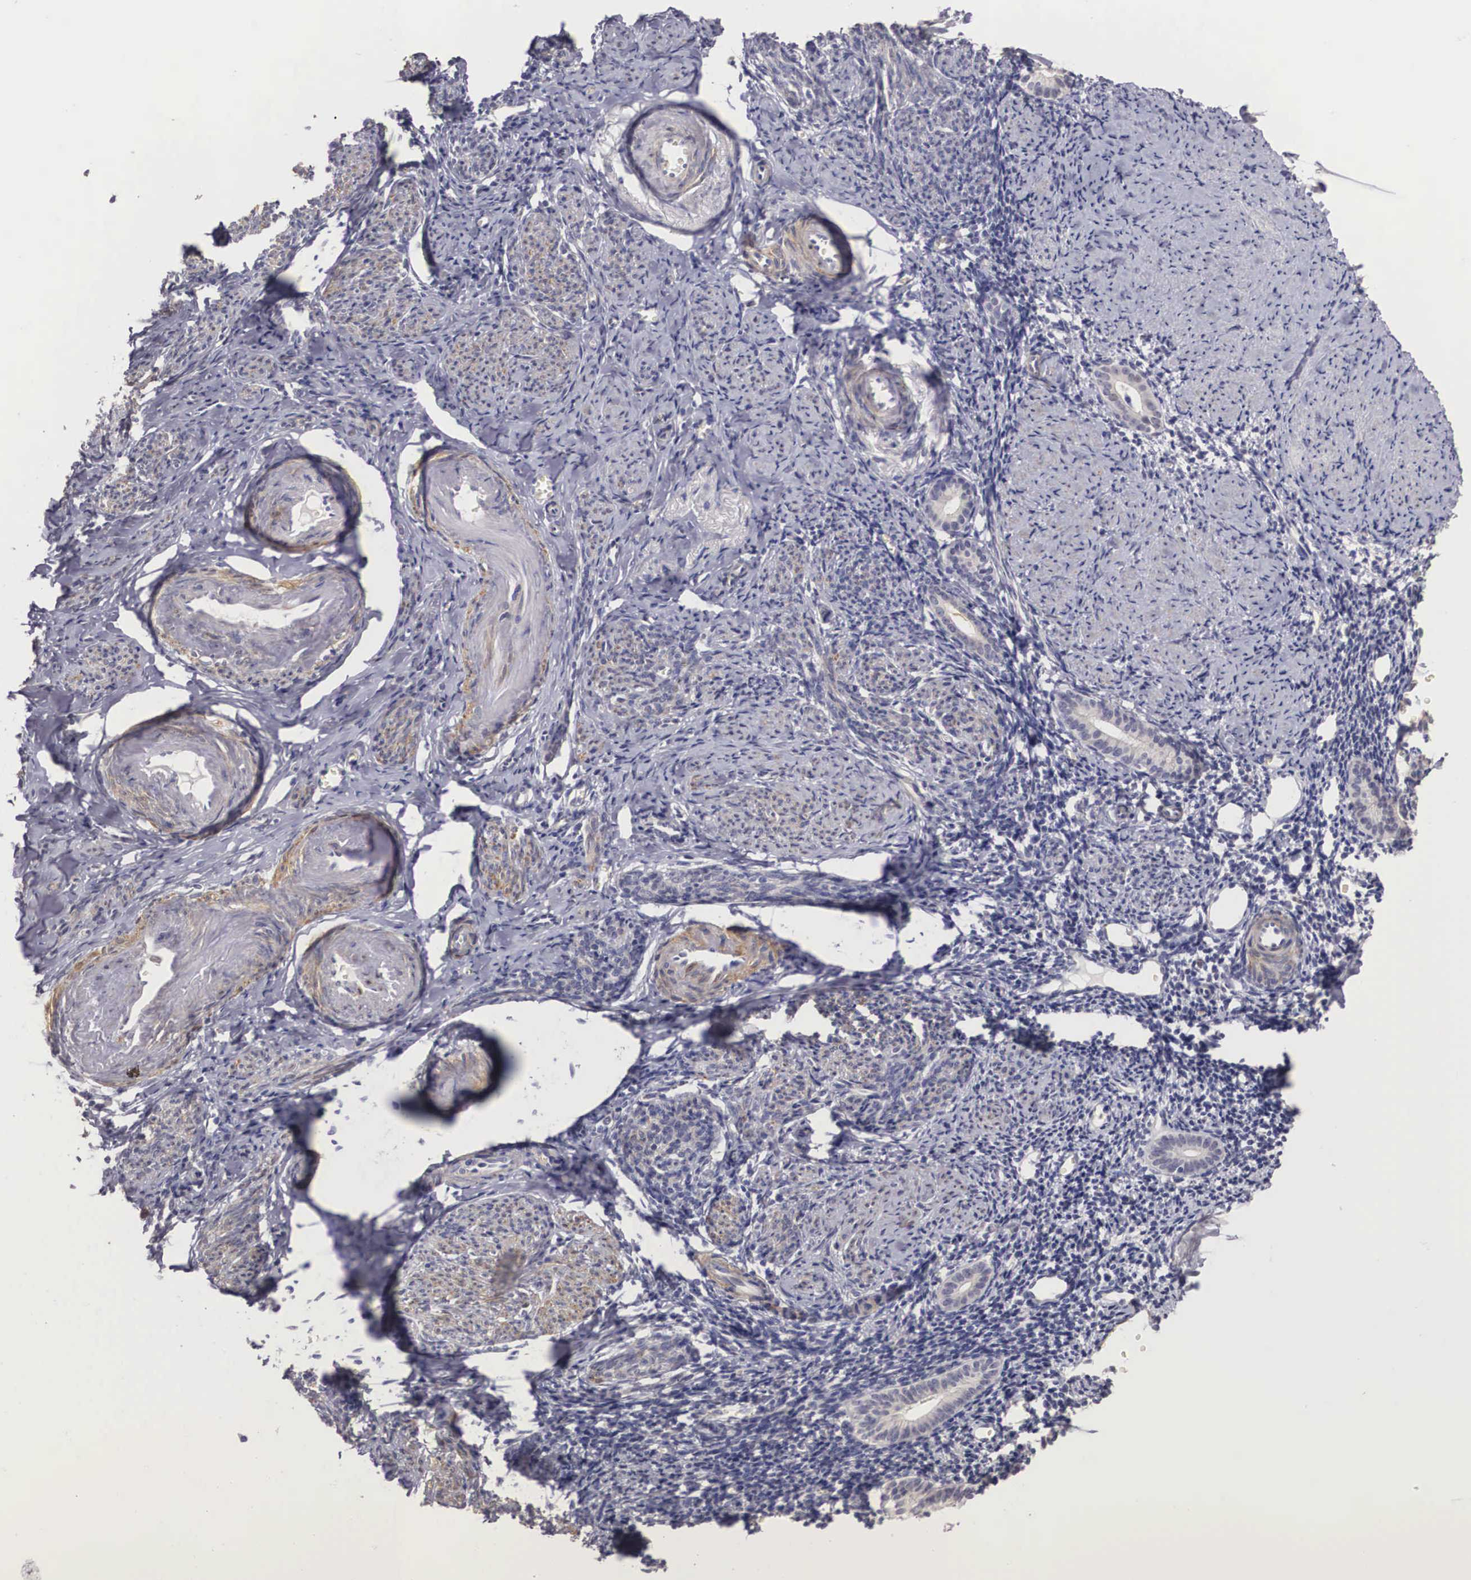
{"staining": {"intensity": "negative", "quantity": "none", "location": "none"}, "tissue": "endometrium", "cell_type": "Cells in endometrial stroma", "image_type": "normal", "snomed": [{"axis": "morphology", "description": "Normal tissue, NOS"}, {"axis": "morphology", "description": "Neoplasm, benign, NOS"}, {"axis": "topography", "description": "Uterus"}], "caption": "A high-resolution micrograph shows immunohistochemistry (IHC) staining of normal endometrium, which exhibits no significant staining in cells in endometrial stroma. The staining was performed using DAB (3,3'-diaminobenzidine) to visualize the protein expression in brown, while the nuclei were stained in blue with hematoxylin (Magnification: 20x).", "gene": "ENOX2", "patient": {"sex": "female", "age": 55}}